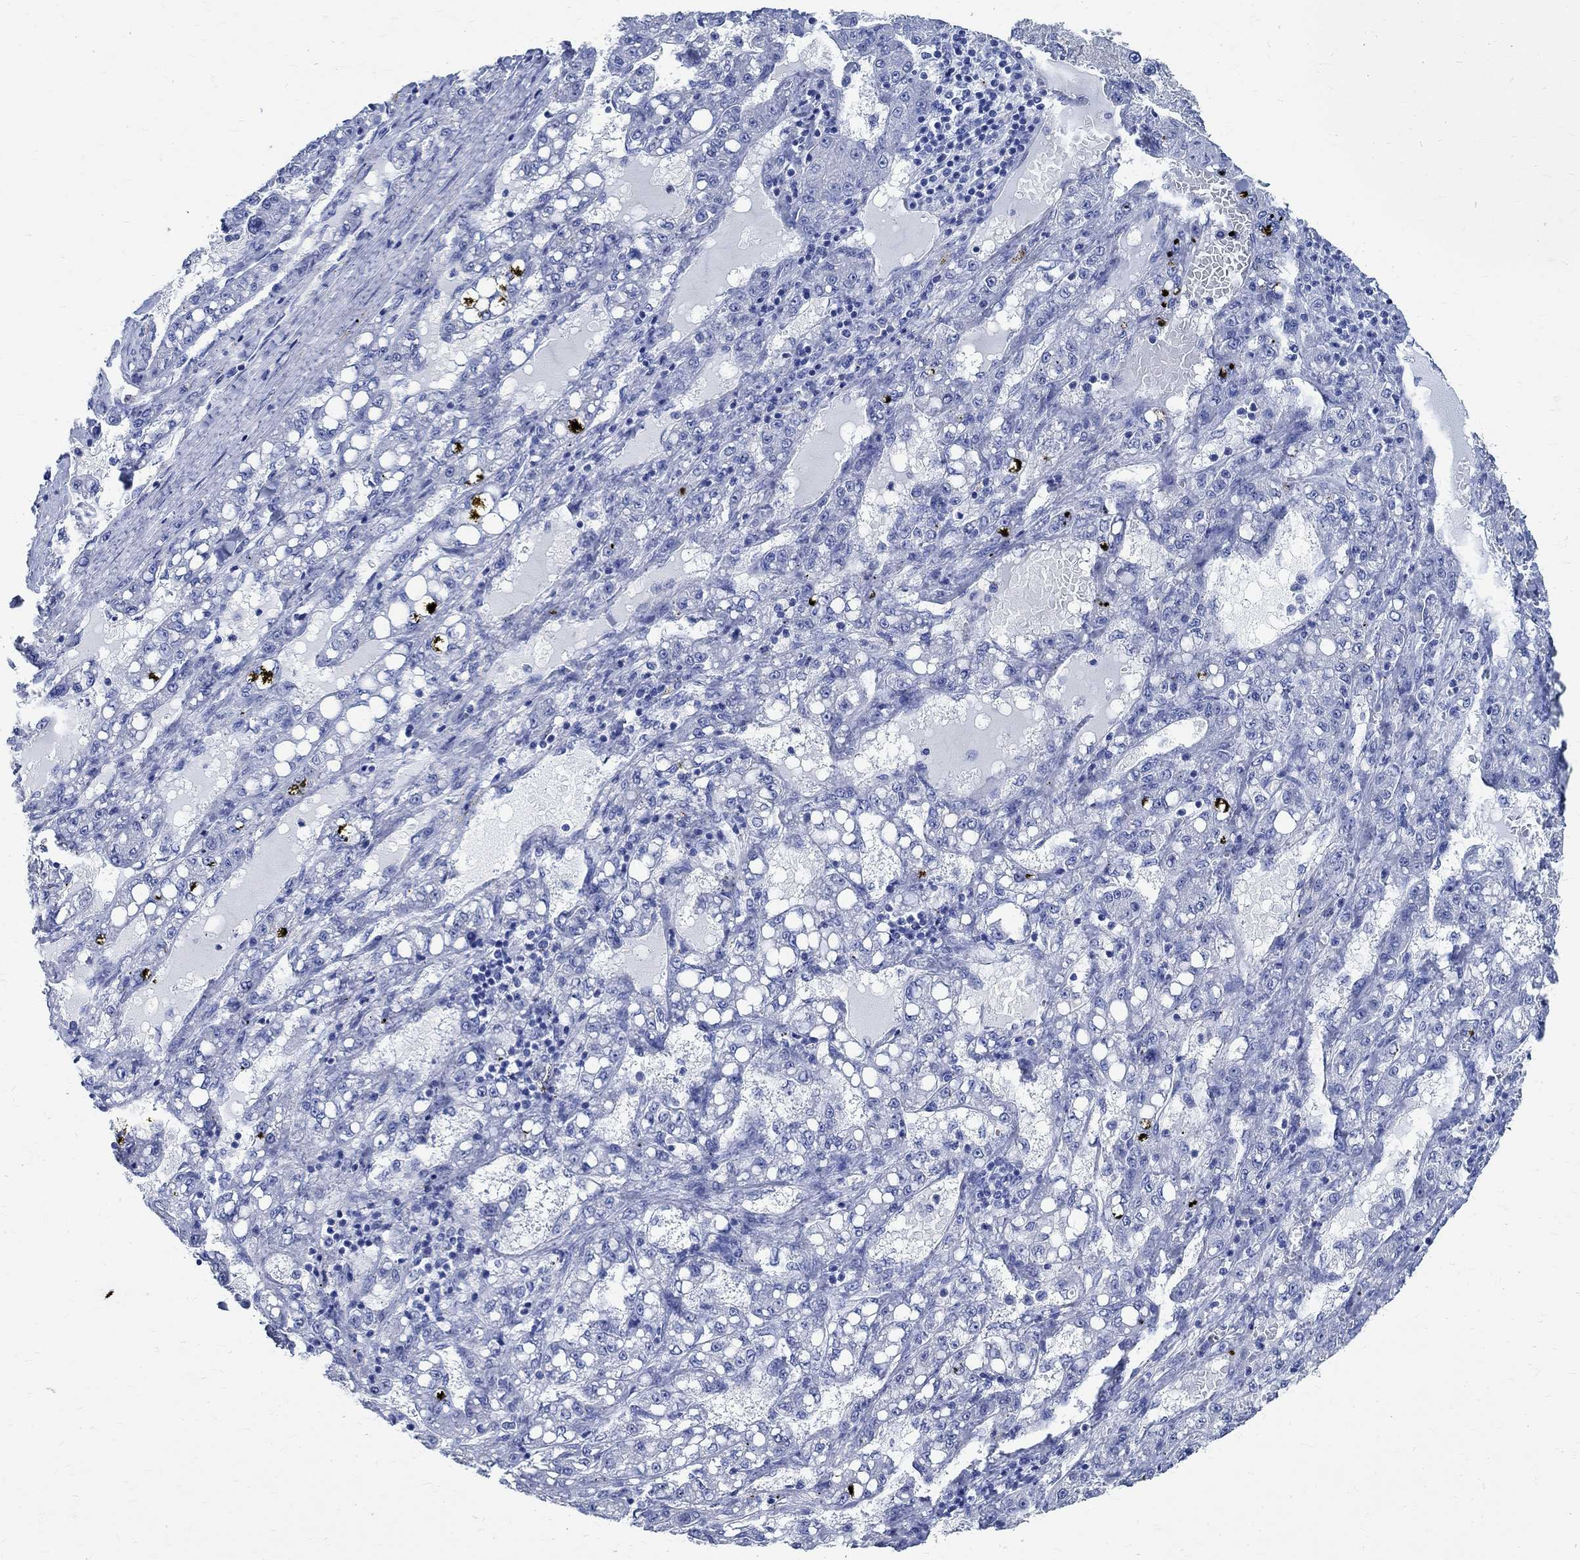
{"staining": {"intensity": "negative", "quantity": "none", "location": "none"}, "tissue": "liver cancer", "cell_type": "Tumor cells", "image_type": "cancer", "snomed": [{"axis": "morphology", "description": "Carcinoma, Hepatocellular, NOS"}, {"axis": "topography", "description": "Liver"}], "caption": "This photomicrograph is of liver cancer (hepatocellular carcinoma) stained with immunohistochemistry to label a protein in brown with the nuclei are counter-stained blue. There is no expression in tumor cells. Brightfield microscopy of immunohistochemistry (IHC) stained with DAB (3,3'-diaminobenzidine) (brown) and hematoxylin (blue), captured at high magnification.", "gene": "TMEM221", "patient": {"sex": "female", "age": 65}}